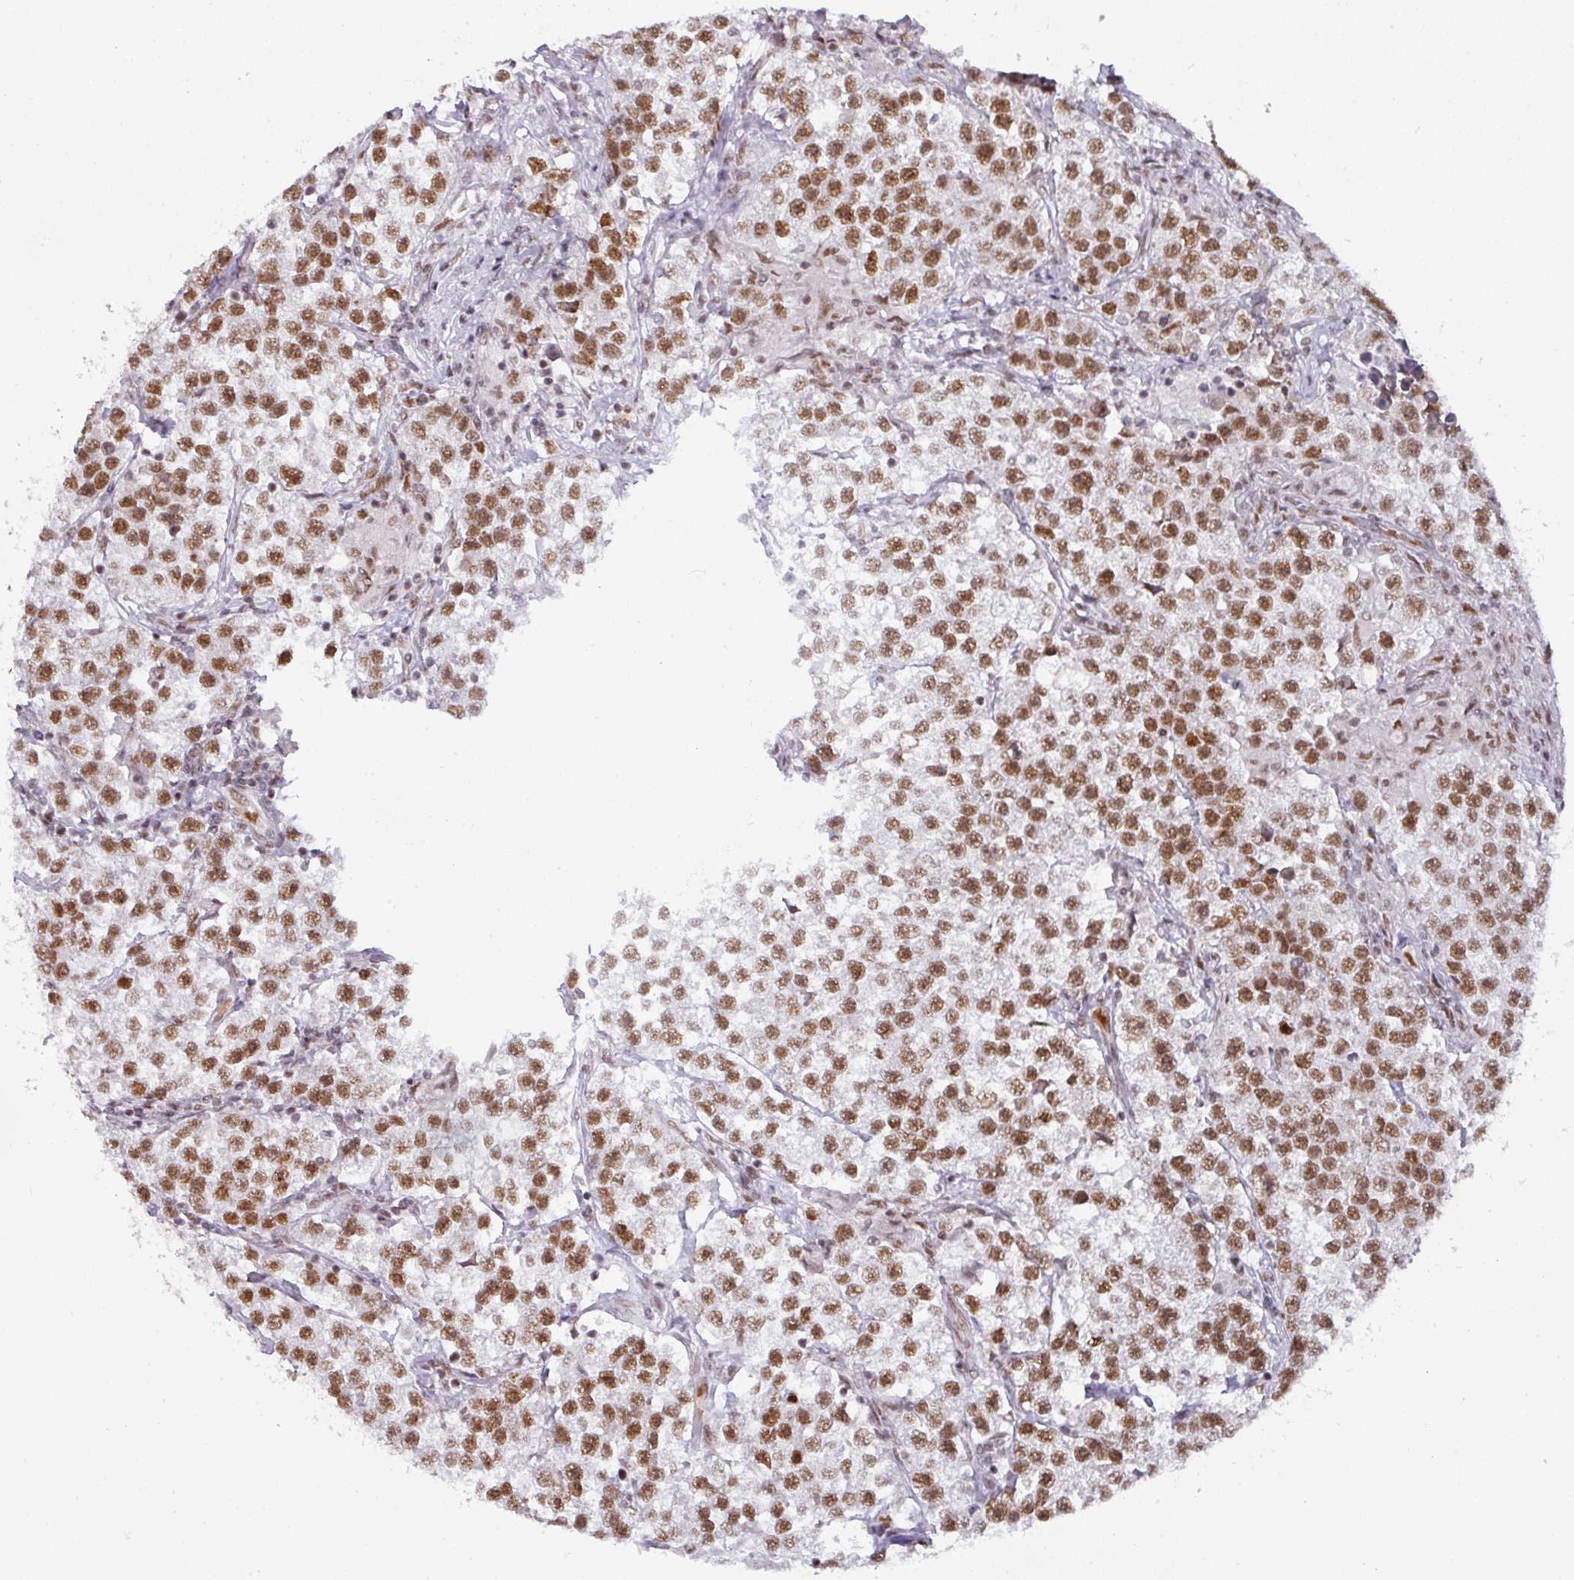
{"staining": {"intensity": "moderate", "quantity": ">75%", "location": "nuclear"}, "tissue": "testis cancer", "cell_type": "Tumor cells", "image_type": "cancer", "snomed": [{"axis": "morphology", "description": "Seminoma, NOS"}, {"axis": "topography", "description": "Testis"}], "caption": "High-magnification brightfield microscopy of seminoma (testis) stained with DAB (brown) and counterstained with hematoxylin (blue). tumor cells exhibit moderate nuclear staining is identified in about>75% of cells. Nuclei are stained in blue.", "gene": "NCOA5", "patient": {"sex": "male", "age": 46}}